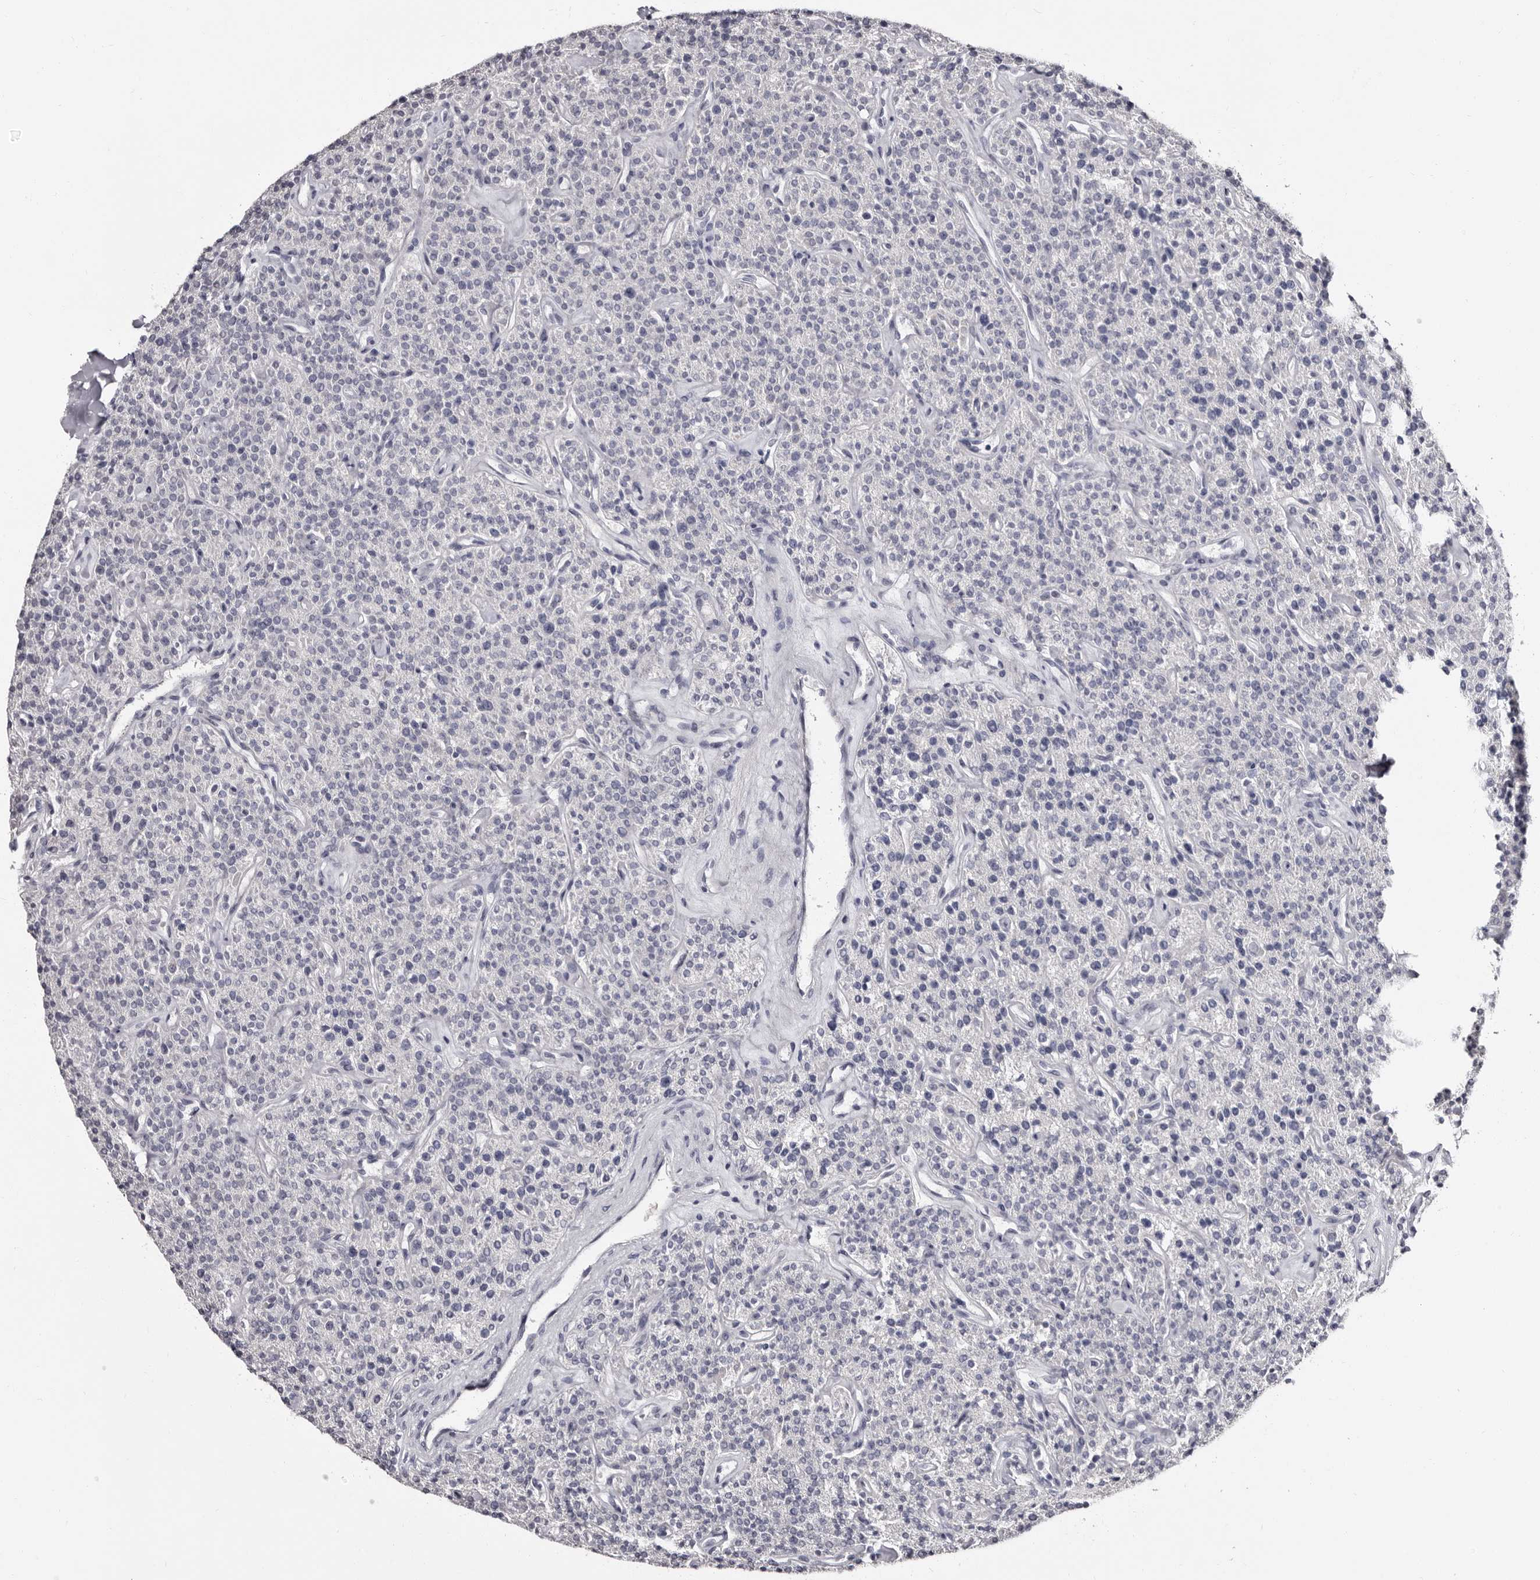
{"staining": {"intensity": "negative", "quantity": "none", "location": "none"}, "tissue": "parathyroid gland", "cell_type": "Glandular cells", "image_type": "normal", "snomed": [{"axis": "morphology", "description": "Normal tissue, NOS"}, {"axis": "topography", "description": "Parathyroid gland"}], "caption": "This is an IHC histopathology image of unremarkable parathyroid gland. There is no staining in glandular cells.", "gene": "TBC1D22B", "patient": {"sex": "male", "age": 46}}